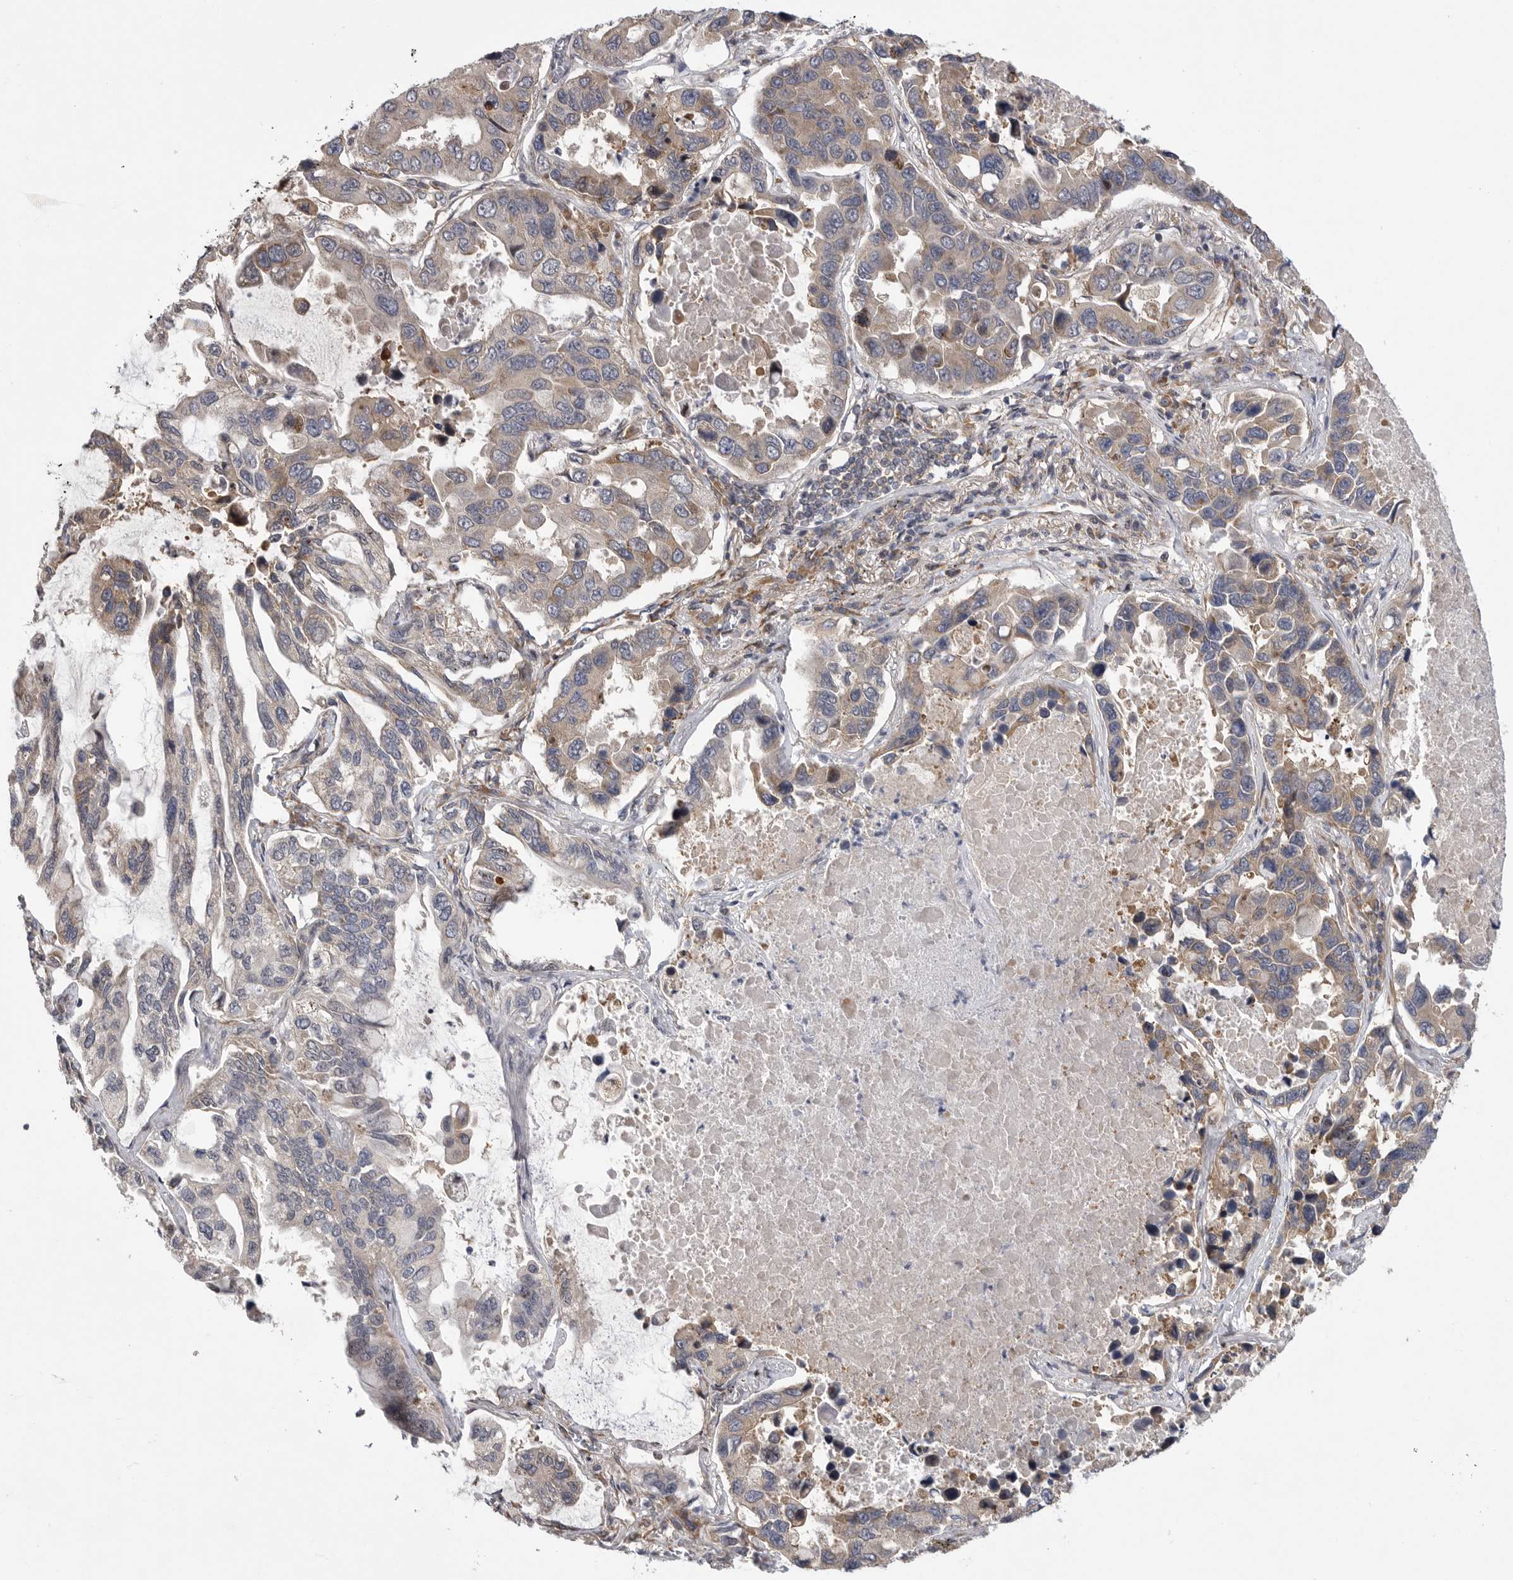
{"staining": {"intensity": "weak", "quantity": ">75%", "location": "cytoplasmic/membranous"}, "tissue": "lung cancer", "cell_type": "Tumor cells", "image_type": "cancer", "snomed": [{"axis": "morphology", "description": "Adenocarcinoma, NOS"}, {"axis": "topography", "description": "Lung"}], "caption": "Immunohistochemical staining of lung cancer demonstrates low levels of weak cytoplasmic/membranous protein staining in about >75% of tumor cells.", "gene": "FBXO43", "patient": {"sex": "male", "age": 64}}